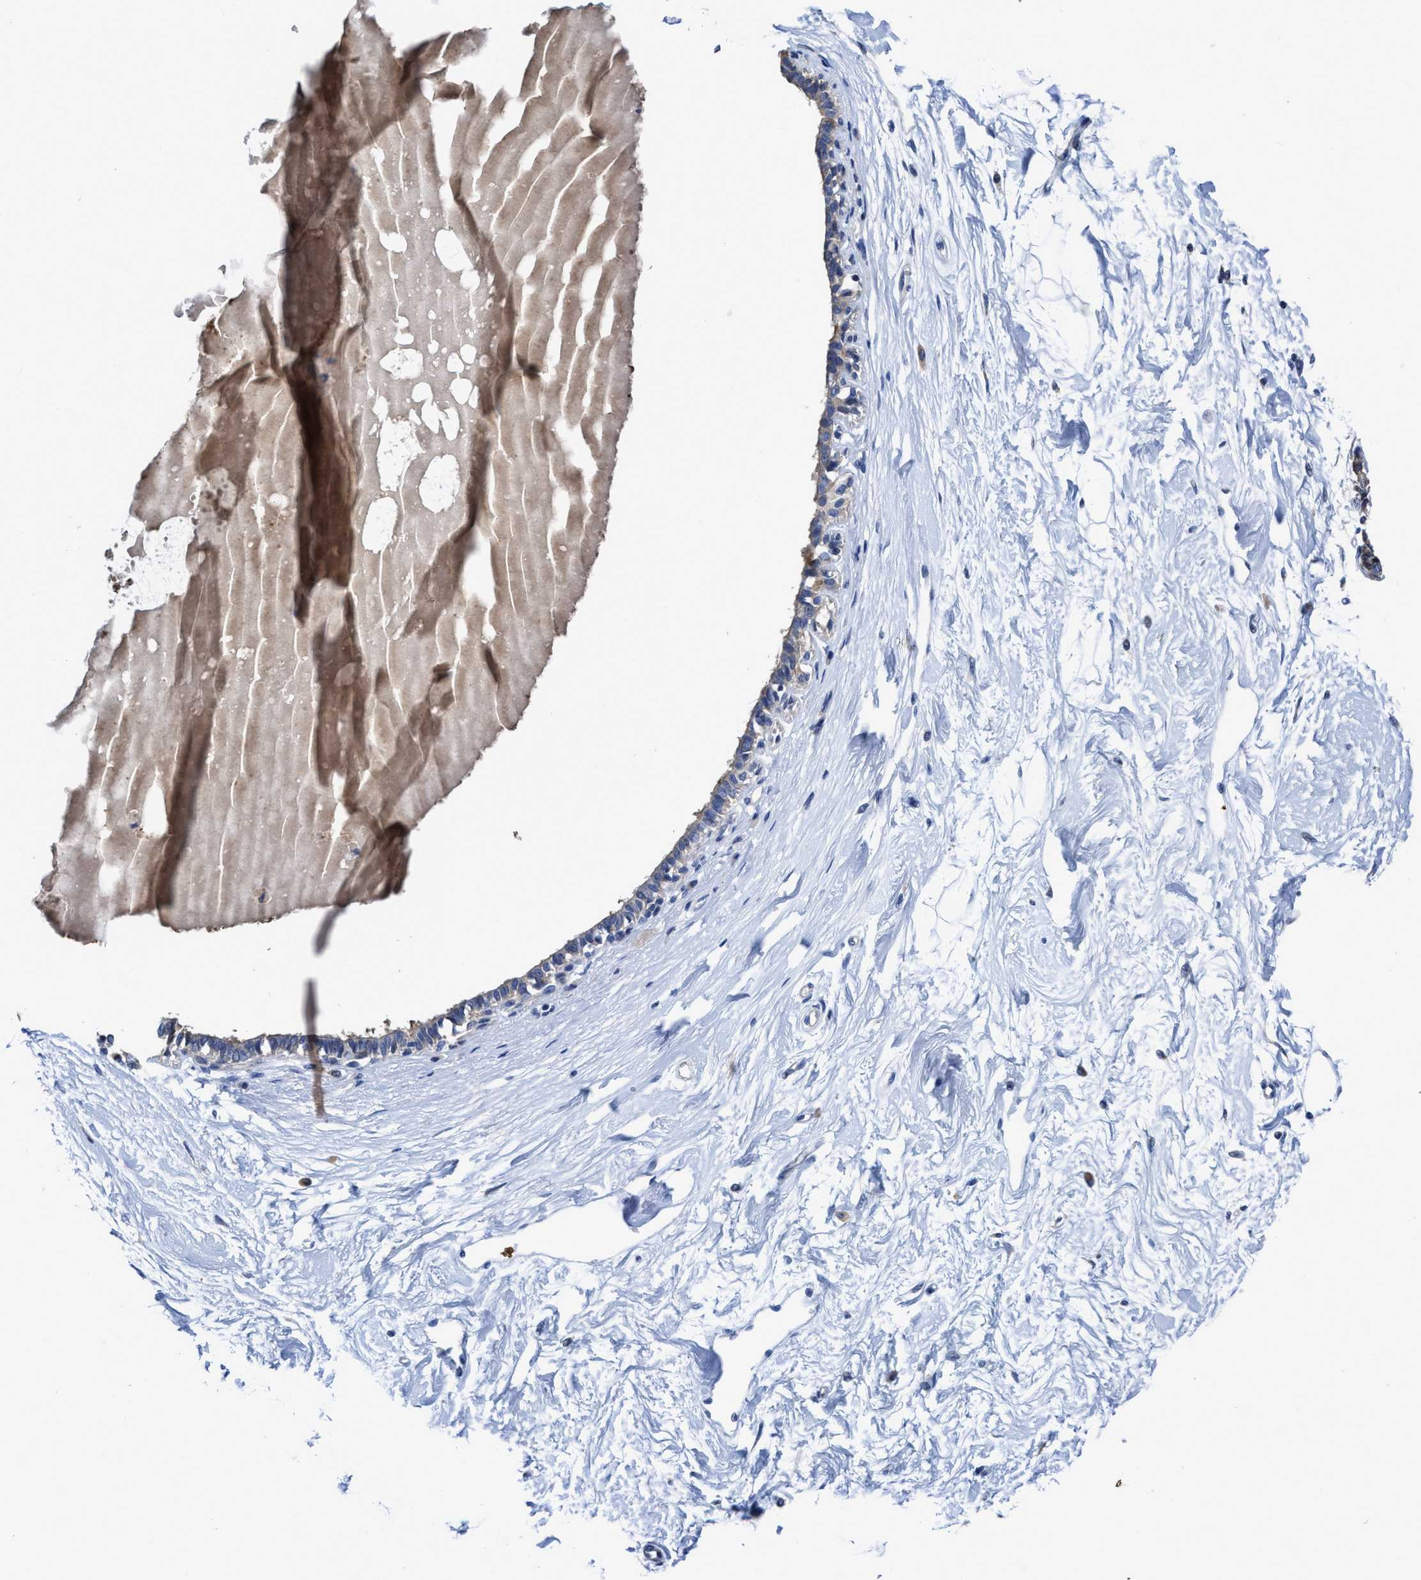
{"staining": {"intensity": "negative", "quantity": "none", "location": "none"}, "tissue": "breast", "cell_type": "Adipocytes", "image_type": "normal", "snomed": [{"axis": "morphology", "description": "Normal tissue, NOS"}, {"axis": "topography", "description": "Breast"}], "caption": "This is a photomicrograph of immunohistochemistry staining of unremarkable breast, which shows no expression in adipocytes.", "gene": "HOOK1", "patient": {"sex": "female", "age": 45}}